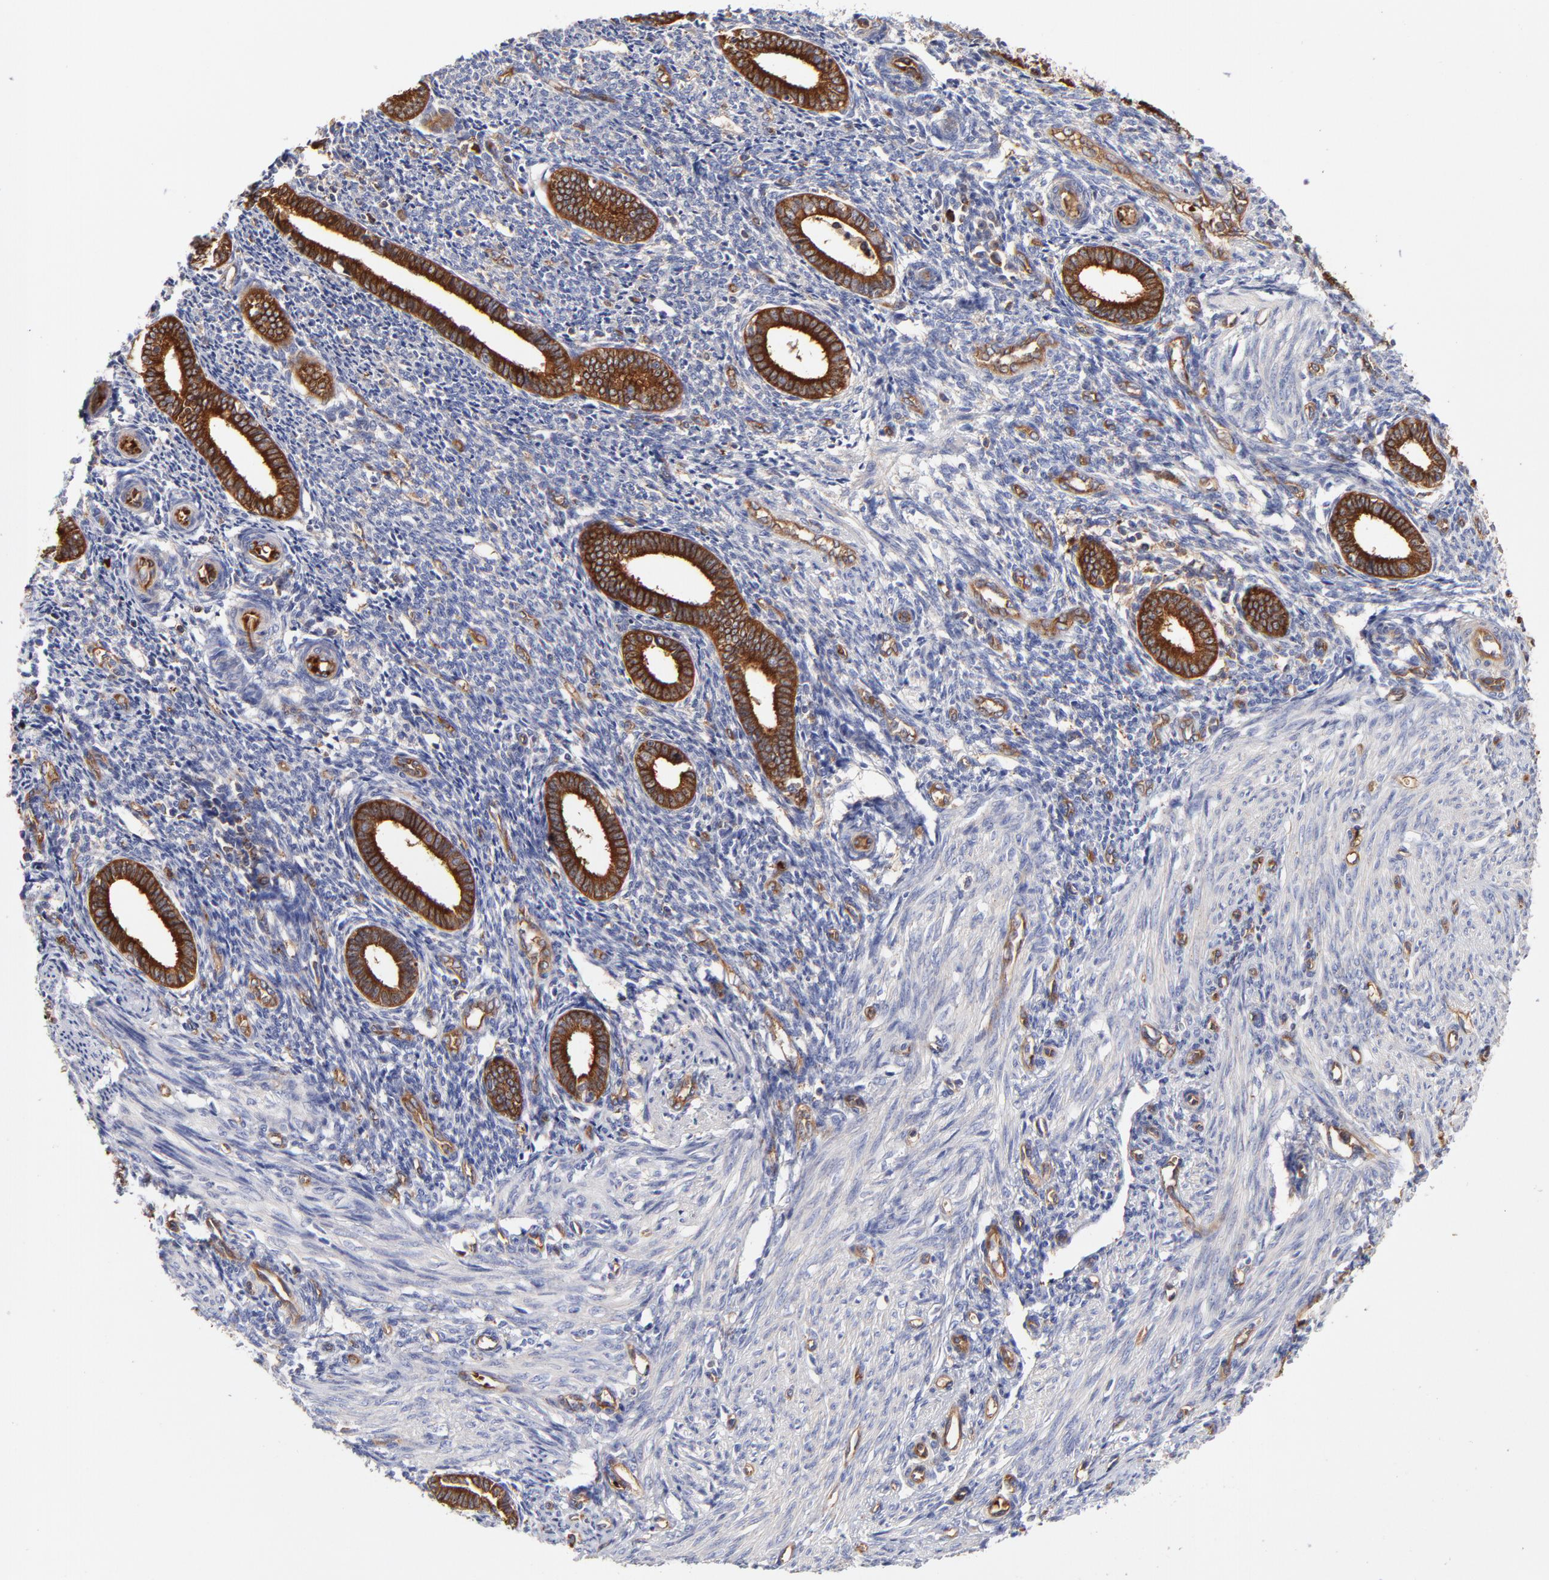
{"staining": {"intensity": "negative", "quantity": "none", "location": "none"}, "tissue": "endometrium", "cell_type": "Cells in endometrial stroma", "image_type": "normal", "snomed": [{"axis": "morphology", "description": "Normal tissue, NOS"}, {"axis": "topography", "description": "Endometrium"}], "caption": "DAB (3,3'-diaminobenzidine) immunohistochemical staining of unremarkable human endometrium demonstrates no significant positivity in cells in endometrial stroma.", "gene": "CD2AP", "patient": {"sex": "female", "age": 27}}